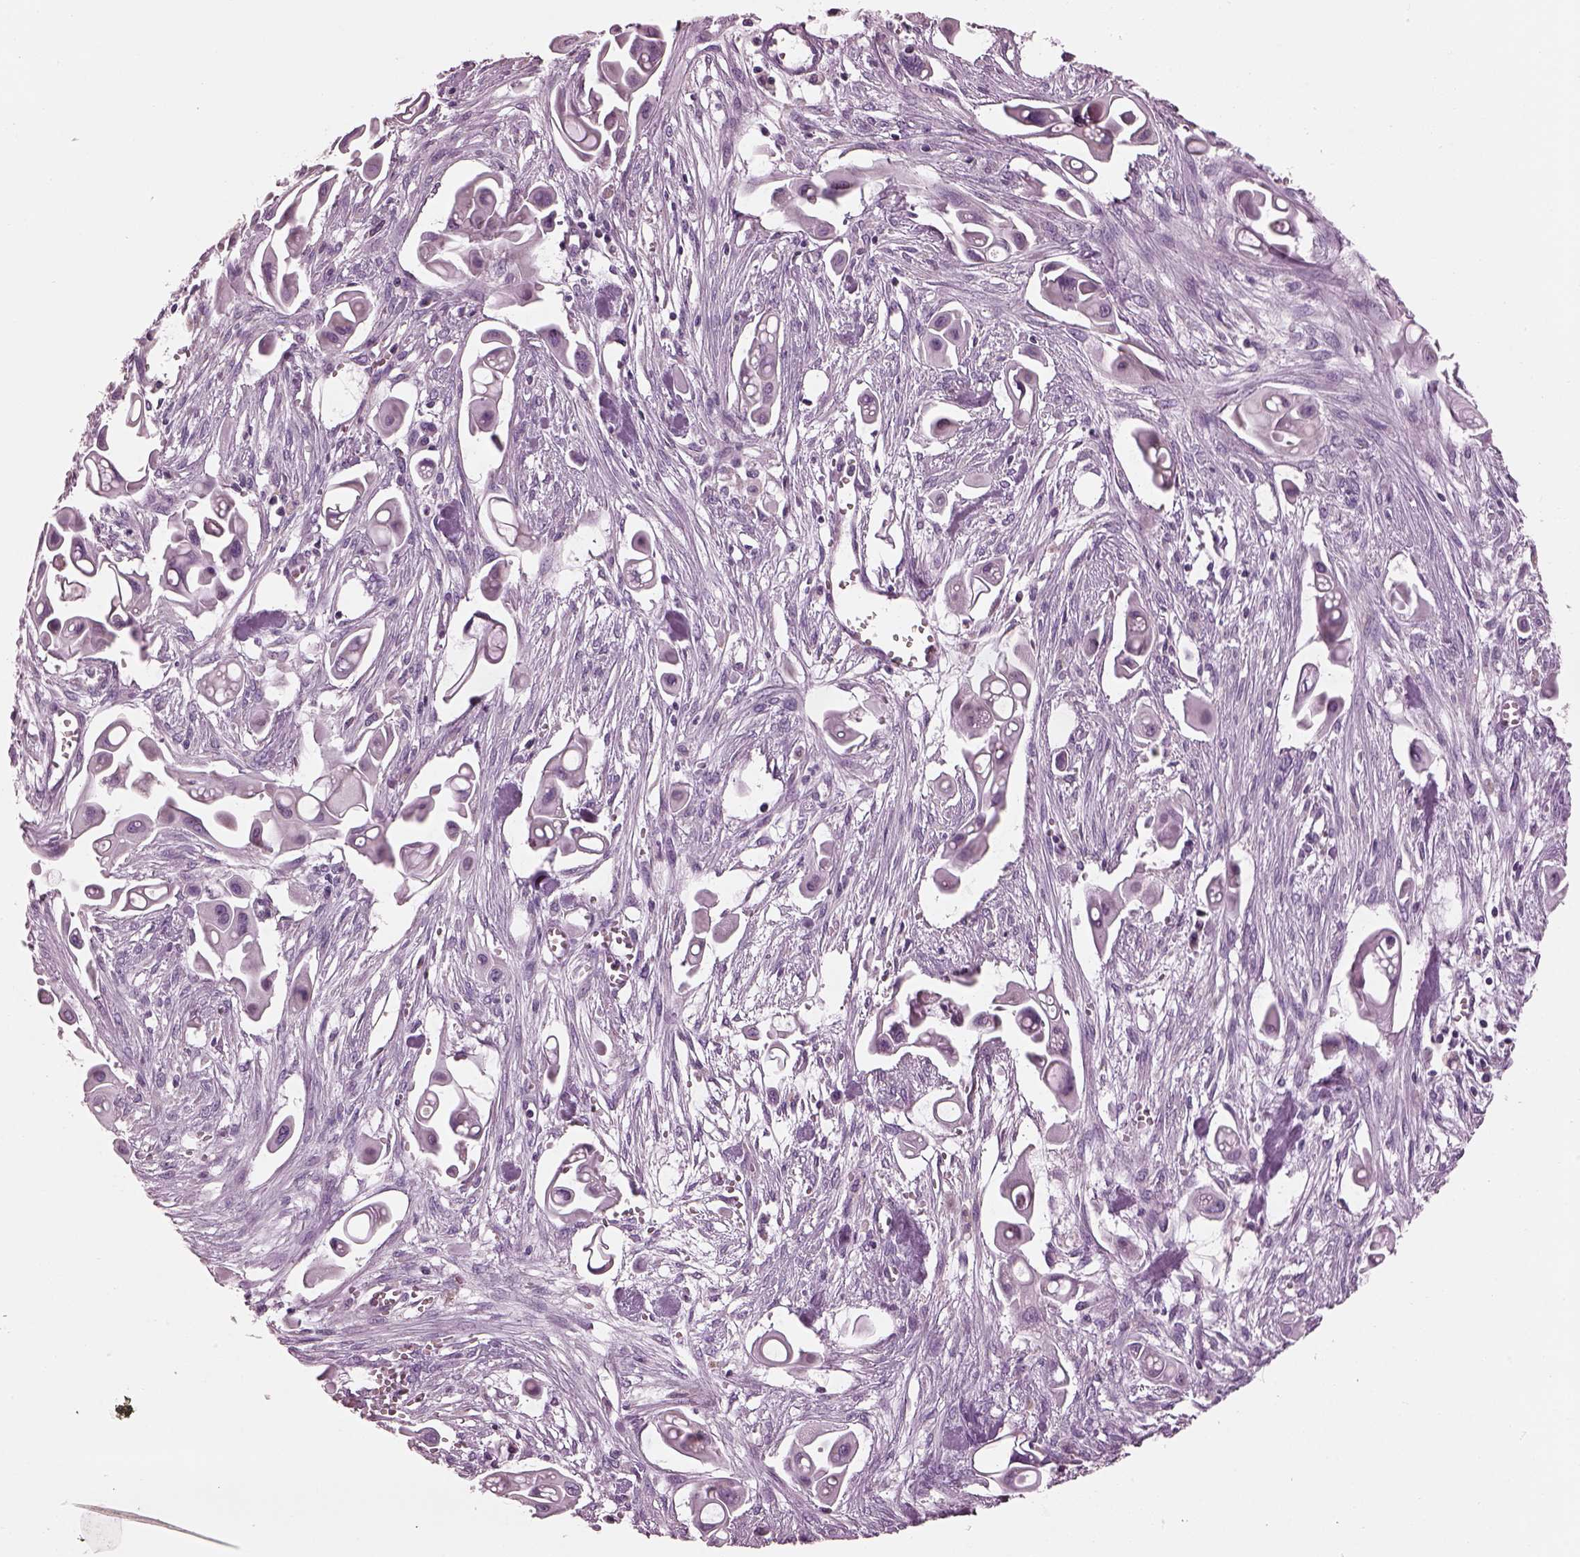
{"staining": {"intensity": "negative", "quantity": "none", "location": "none"}, "tissue": "pancreatic cancer", "cell_type": "Tumor cells", "image_type": "cancer", "snomed": [{"axis": "morphology", "description": "Adenocarcinoma, NOS"}, {"axis": "topography", "description": "Pancreas"}], "caption": "A high-resolution micrograph shows IHC staining of pancreatic cancer, which reveals no significant expression in tumor cells. Brightfield microscopy of IHC stained with DAB (3,3'-diaminobenzidine) (brown) and hematoxylin (blue), captured at high magnification.", "gene": "ATP5MF", "patient": {"sex": "male", "age": 50}}